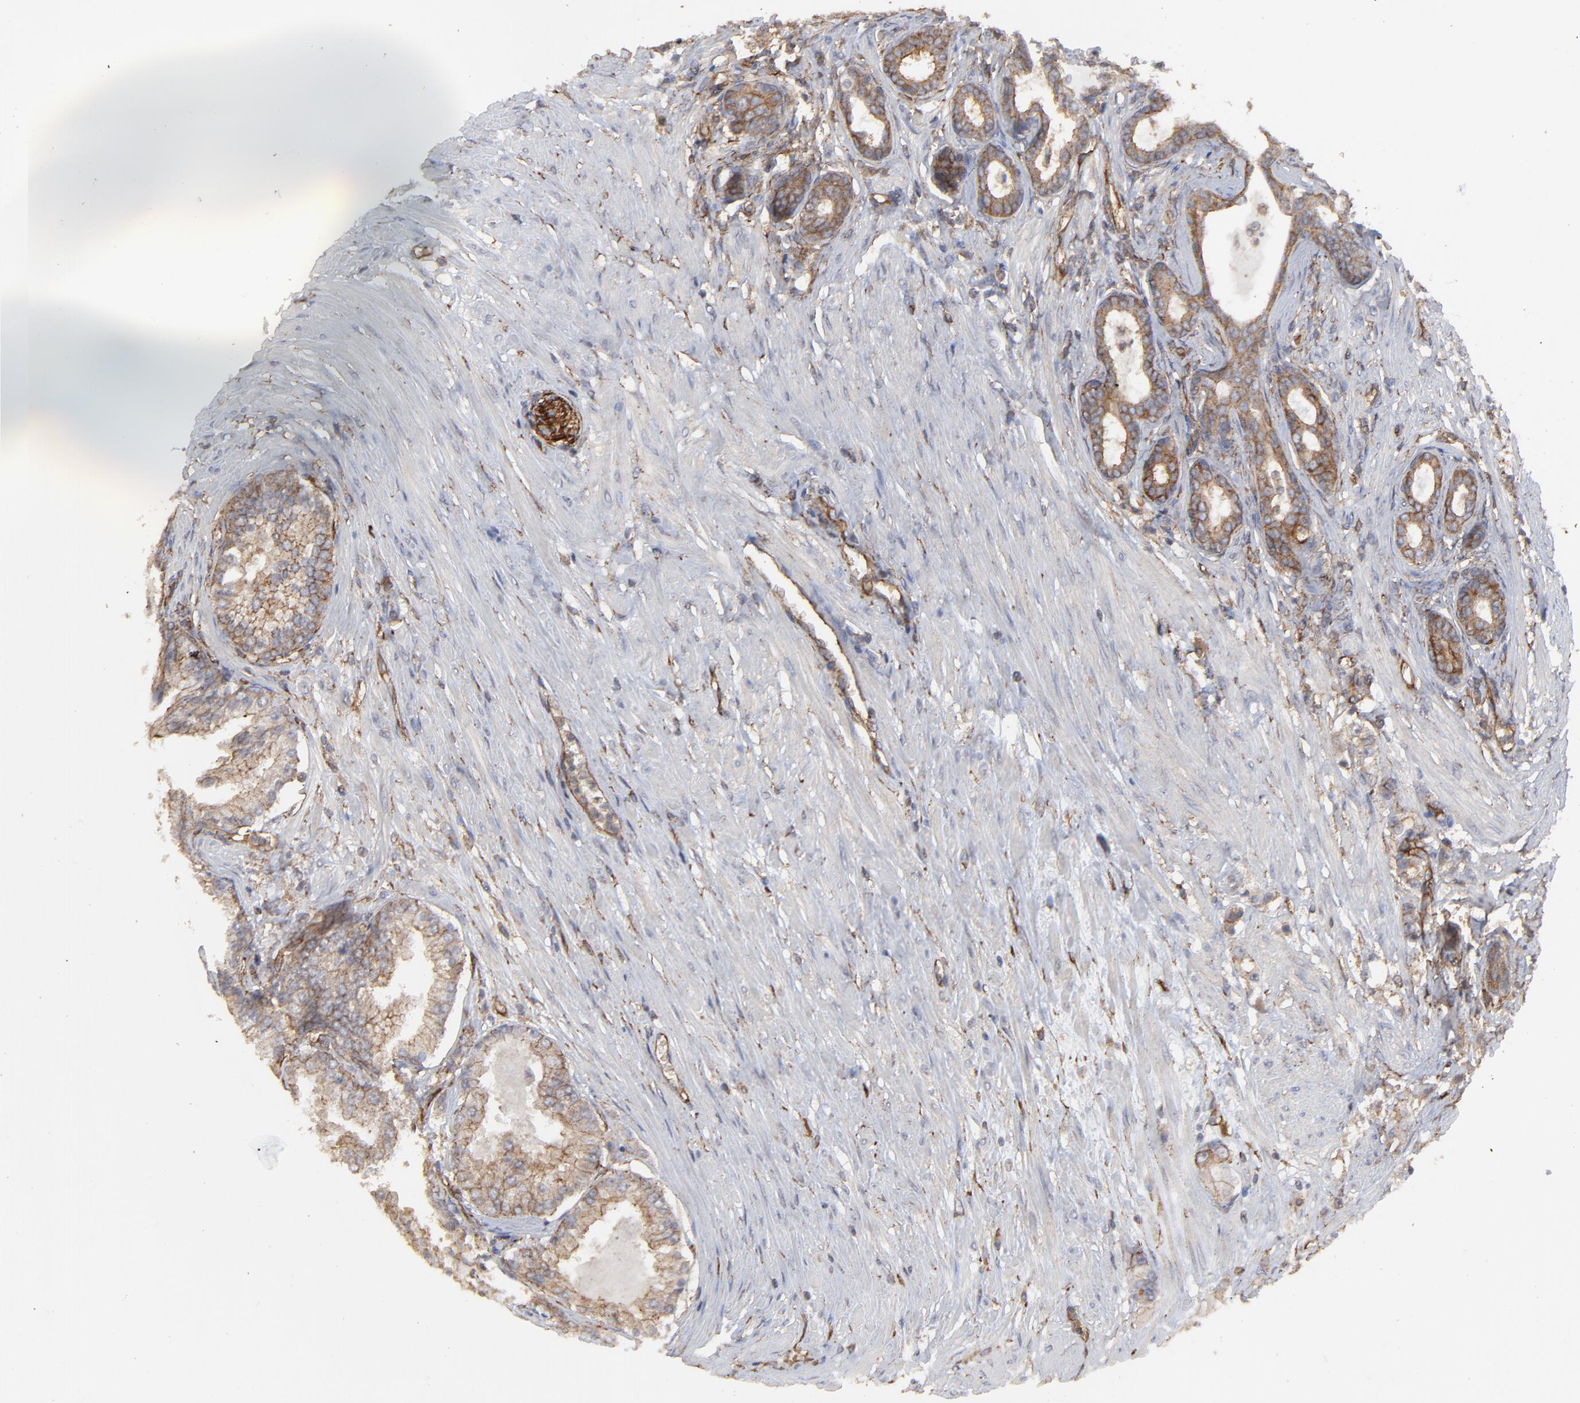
{"staining": {"intensity": "moderate", "quantity": "25%-75%", "location": "cytoplasmic/membranous"}, "tissue": "prostate cancer", "cell_type": "Tumor cells", "image_type": "cancer", "snomed": [{"axis": "morphology", "description": "Adenocarcinoma, Medium grade"}, {"axis": "topography", "description": "Prostate"}], "caption": "An IHC image of tumor tissue is shown. Protein staining in brown labels moderate cytoplasmic/membranous positivity in prostate cancer (adenocarcinoma (medium-grade)) within tumor cells.", "gene": "ARMT1", "patient": {"sex": "male", "age": 72}}